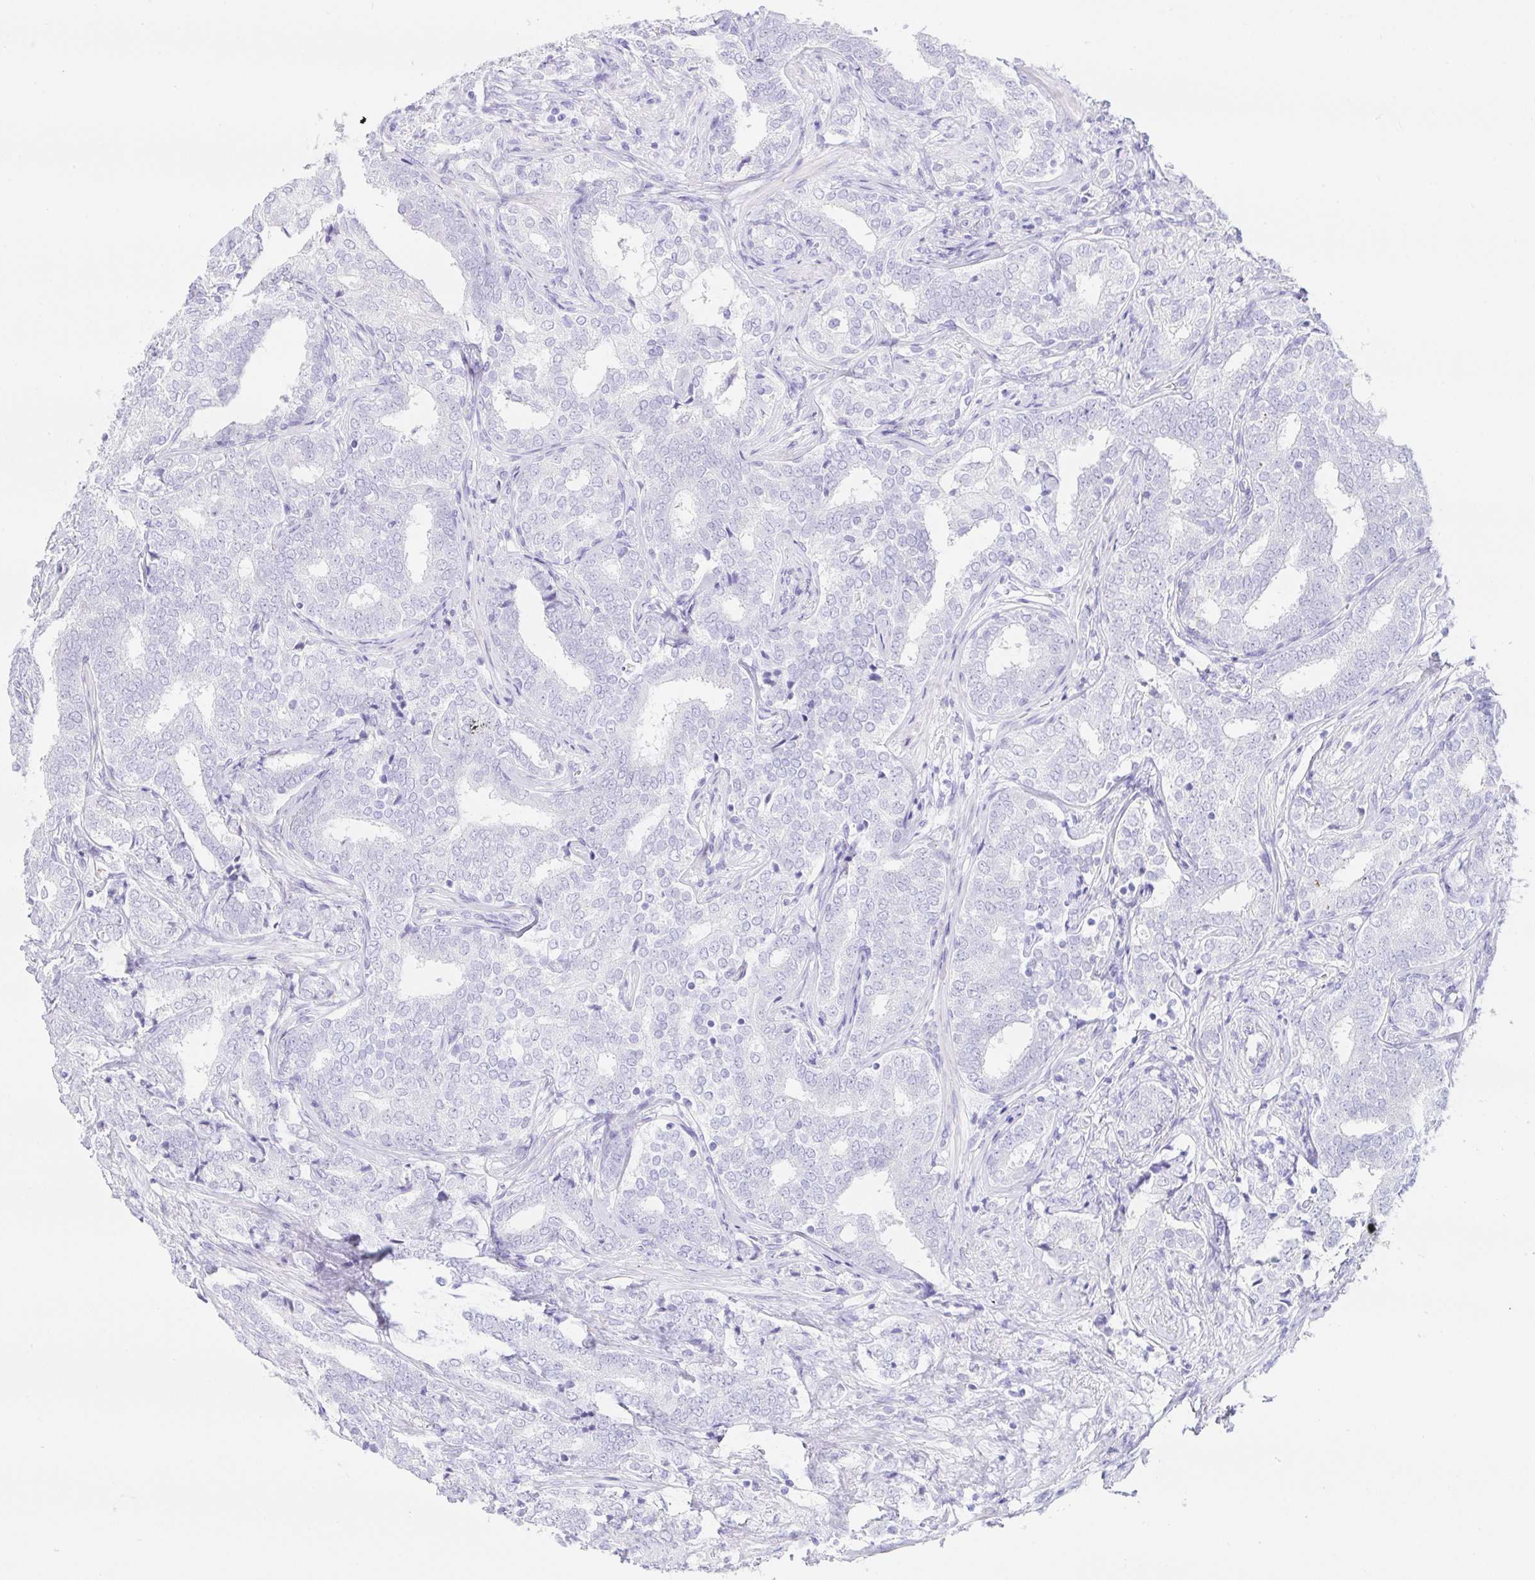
{"staining": {"intensity": "negative", "quantity": "none", "location": "none"}, "tissue": "prostate cancer", "cell_type": "Tumor cells", "image_type": "cancer", "snomed": [{"axis": "morphology", "description": "Adenocarcinoma, High grade"}, {"axis": "topography", "description": "Prostate"}], "caption": "This is an immunohistochemistry photomicrograph of human adenocarcinoma (high-grade) (prostate). There is no positivity in tumor cells.", "gene": "PAX8", "patient": {"sex": "male", "age": 72}}